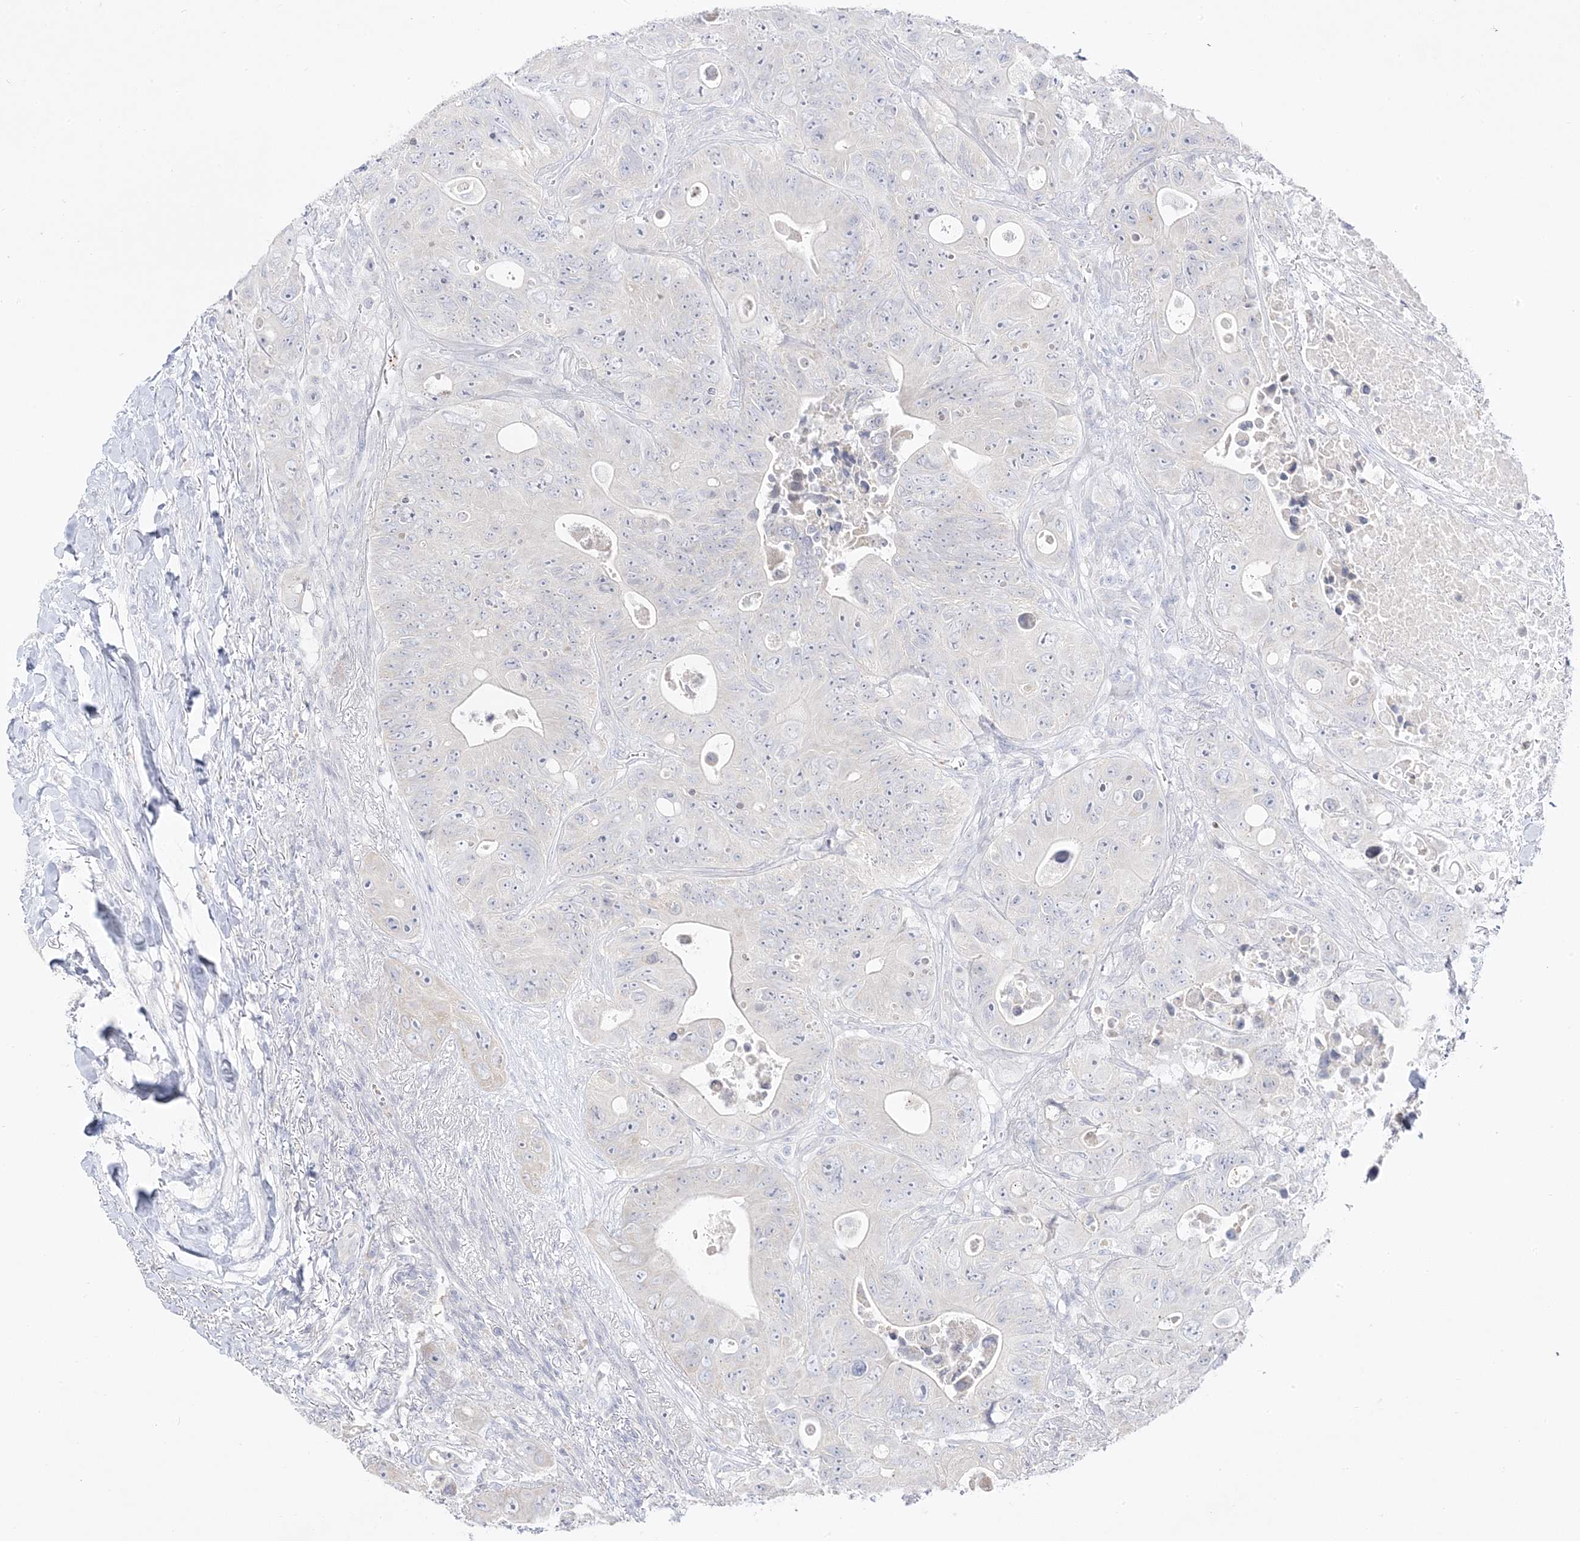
{"staining": {"intensity": "negative", "quantity": "none", "location": "none"}, "tissue": "colorectal cancer", "cell_type": "Tumor cells", "image_type": "cancer", "snomed": [{"axis": "morphology", "description": "Adenocarcinoma, NOS"}, {"axis": "topography", "description": "Colon"}], "caption": "Image shows no protein staining in tumor cells of adenocarcinoma (colorectal) tissue. (DAB IHC, high magnification).", "gene": "TRANK1", "patient": {"sex": "female", "age": 46}}